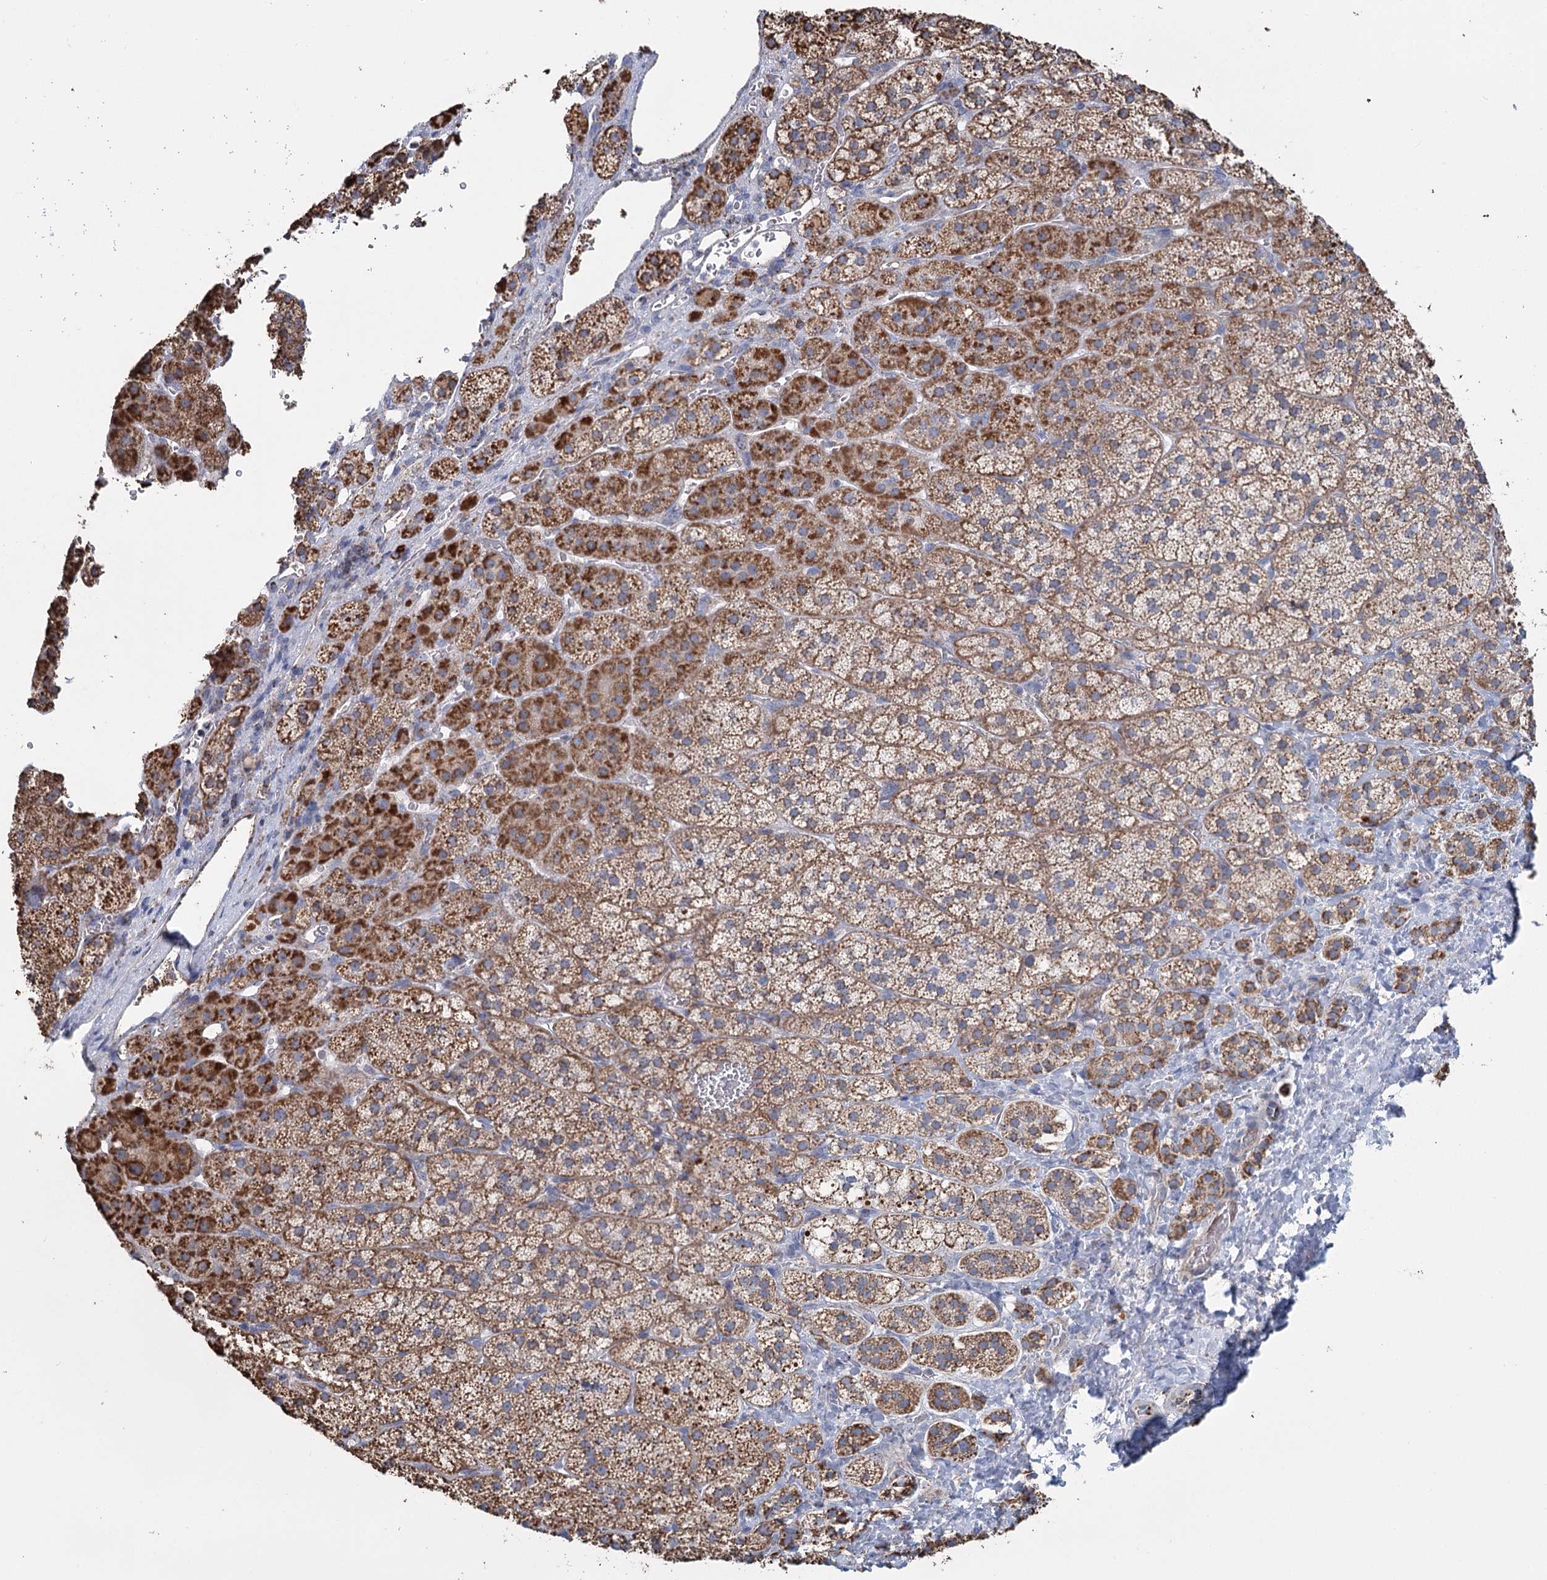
{"staining": {"intensity": "moderate", "quantity": "25%-75%", "location": "cytoplasmic/membranous"}, "tissue": "adrenal gland", "cell_type": "Glandular cells", "image_type": "normal", "snomed": [{"axis": "morphology", "description": "Normal tissue, NOS"}, {"axis": "topography", "description": "Adrenal gland"}], "caption": "Immunohistochemical staining of normal adrenal gland shows 25%-75% levels of moderate cytoplasmic/membranous protein positivity in approximately 25%-75% of glandular cells.", "gene": "MRPL44", "patient": {"sex": "female", "age": 44}}